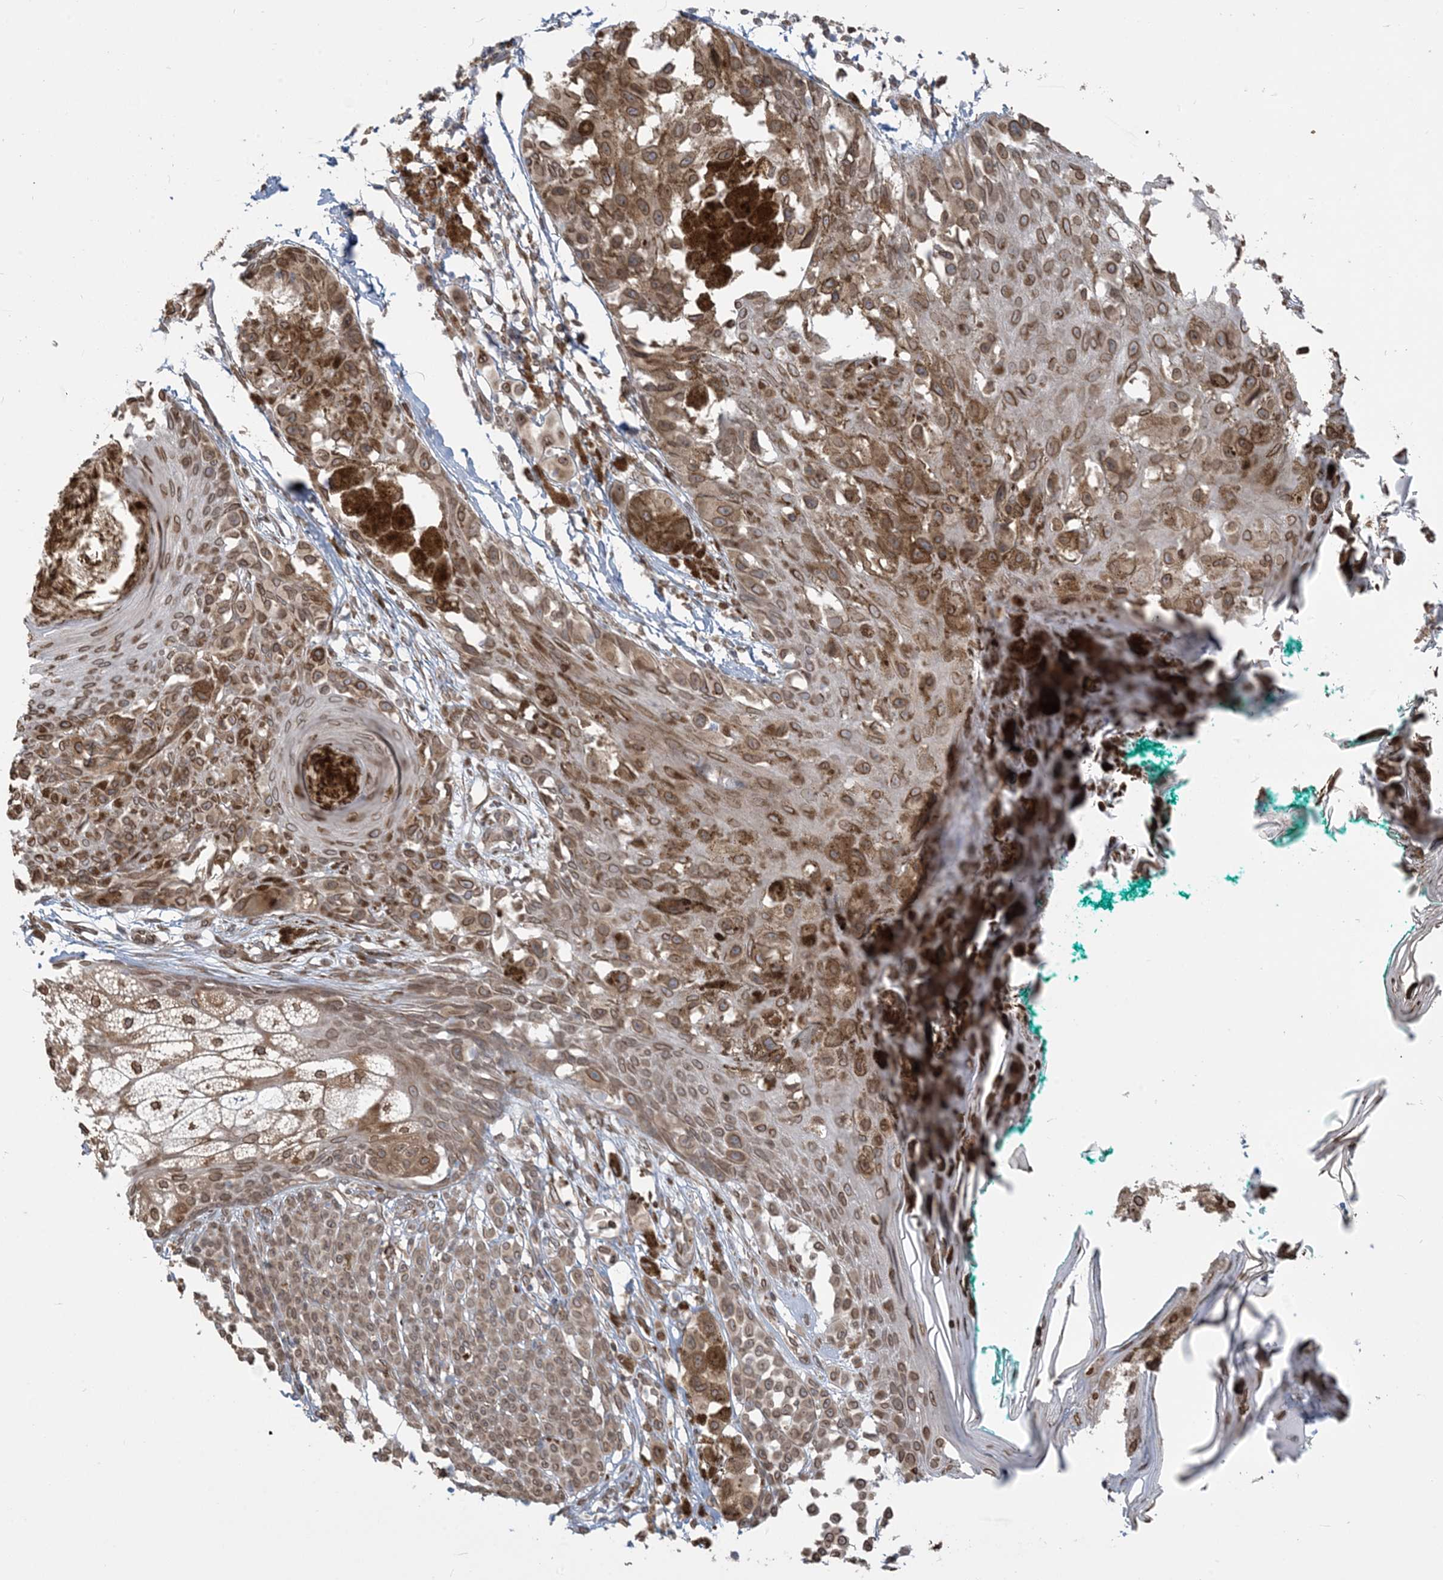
{"staining": {"intensity": "moderate", "quantity": ">75%", "location": "cytoplasmic/membranous,nuclear"}, "tissue": "melanoma", "cell_type": "Tumor cells", "image_type": "cancer", "snomed": [{"axis": "morphology", "description": "Malignant melanoma, NOS"}, {"axis": "topography", "description": "Skin of leg"}], "caption": "An image of malignant melanoma stained for a protein reveals moderate cytoplasmic/membranous and nuclear brown staining in tumor cells. The staining was performed using DAB (3,3'-diaminobenzidine), with brown indicating positive protein expression. Nuclei are stained blue with hematoxylin.", "gene": "WWP1", "patient": {"sex": "female", "age": 72}}